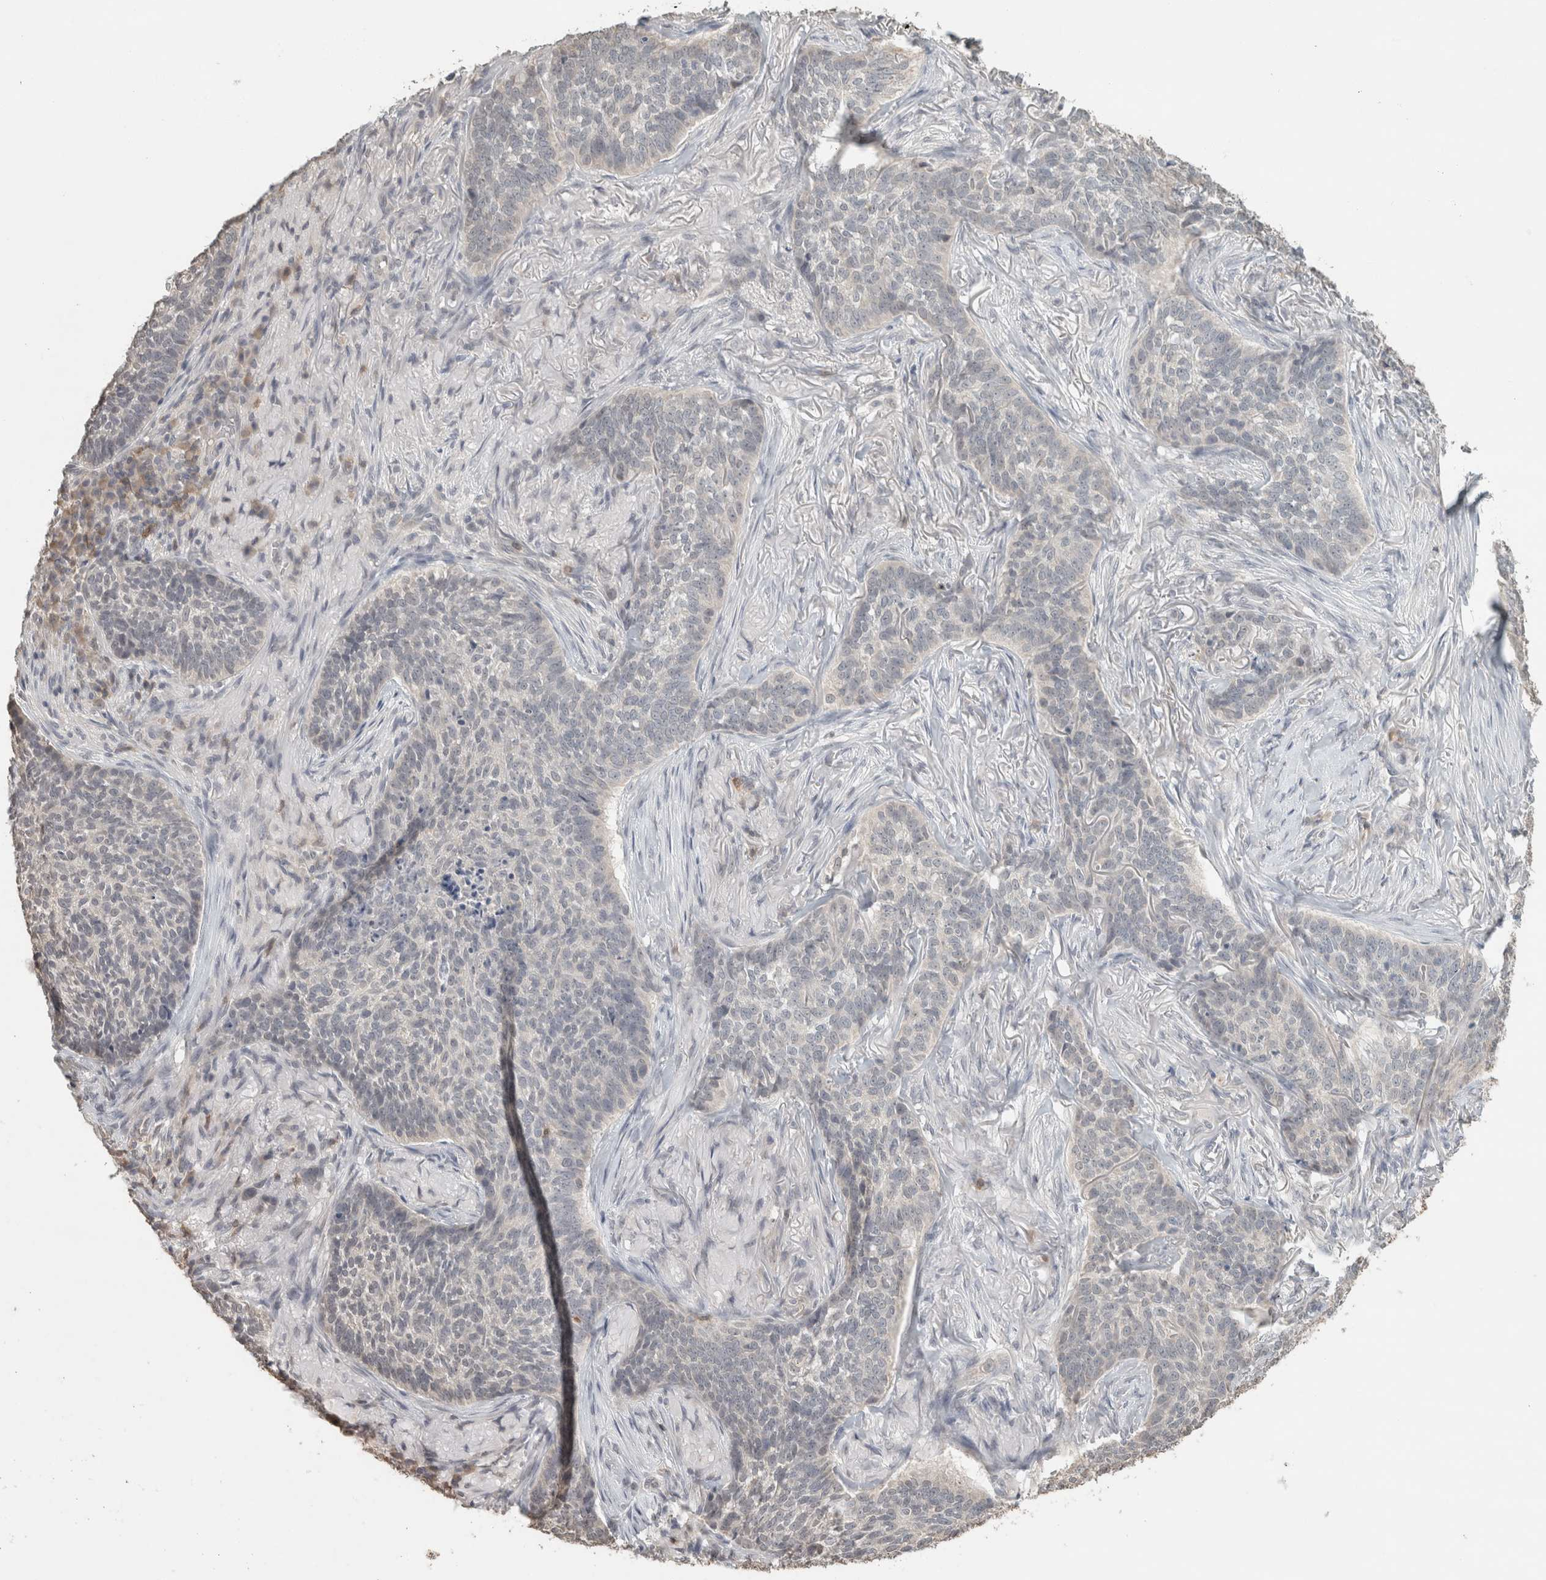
{"staining": {"intensity": "negative", "quantity": "none", "location": "none"}, "tissue": "skin cancer", "cell_type": "Tumor cells", "image_type": "cancer", "snomed": [{"axis": "morphology", "description": "Basal cell carcinoma"}, {"axis": "topography", "description": "Skin"}], "caption": "Tumor cells show no significant expression in skin cancer.", "gene": "TRAT1", "patient": {"sex": "male", "age": 85}}